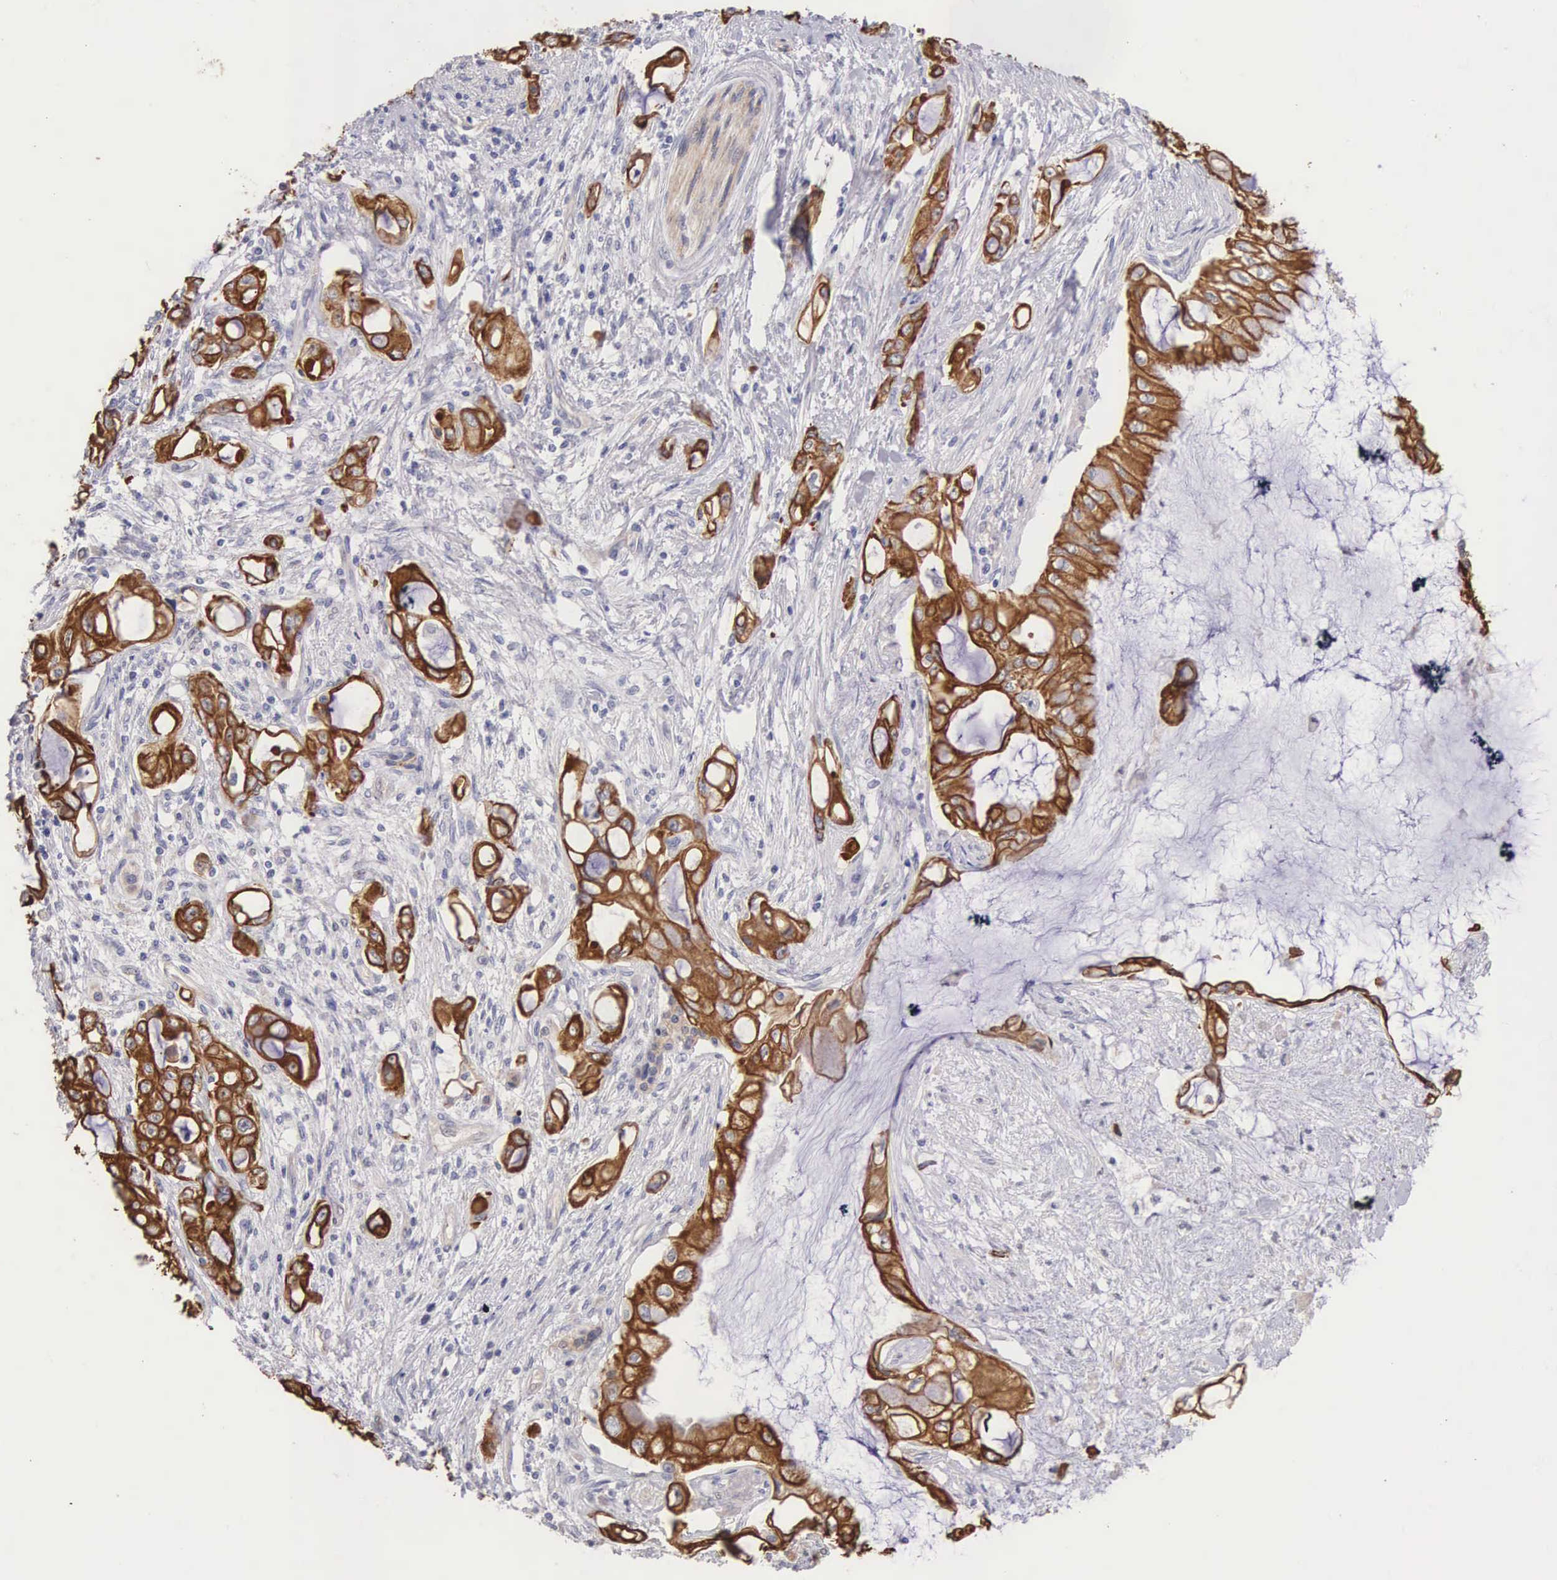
{"staining": {"intensity": "strong", "quantity": ">75%", "location": "cytoplasmic/membranous"}, "tissue": "pancreatic cancer", "cell_type": "Tumor cells", "image_type": "cancer", "snomed": [{"axis": "morphology", "description": "Adenocarcinoma, NOS"}, {"axis": "topography", "description": "Pancreas"}], "caption": "Immunohistochemistry of pancreatic adenocarcinoma displays high levels of strong cytoplasmic/membranous staining in about >75% of tumor cells.", "gene": "PIR", "patient": {"sex": "female", "age": 70}}